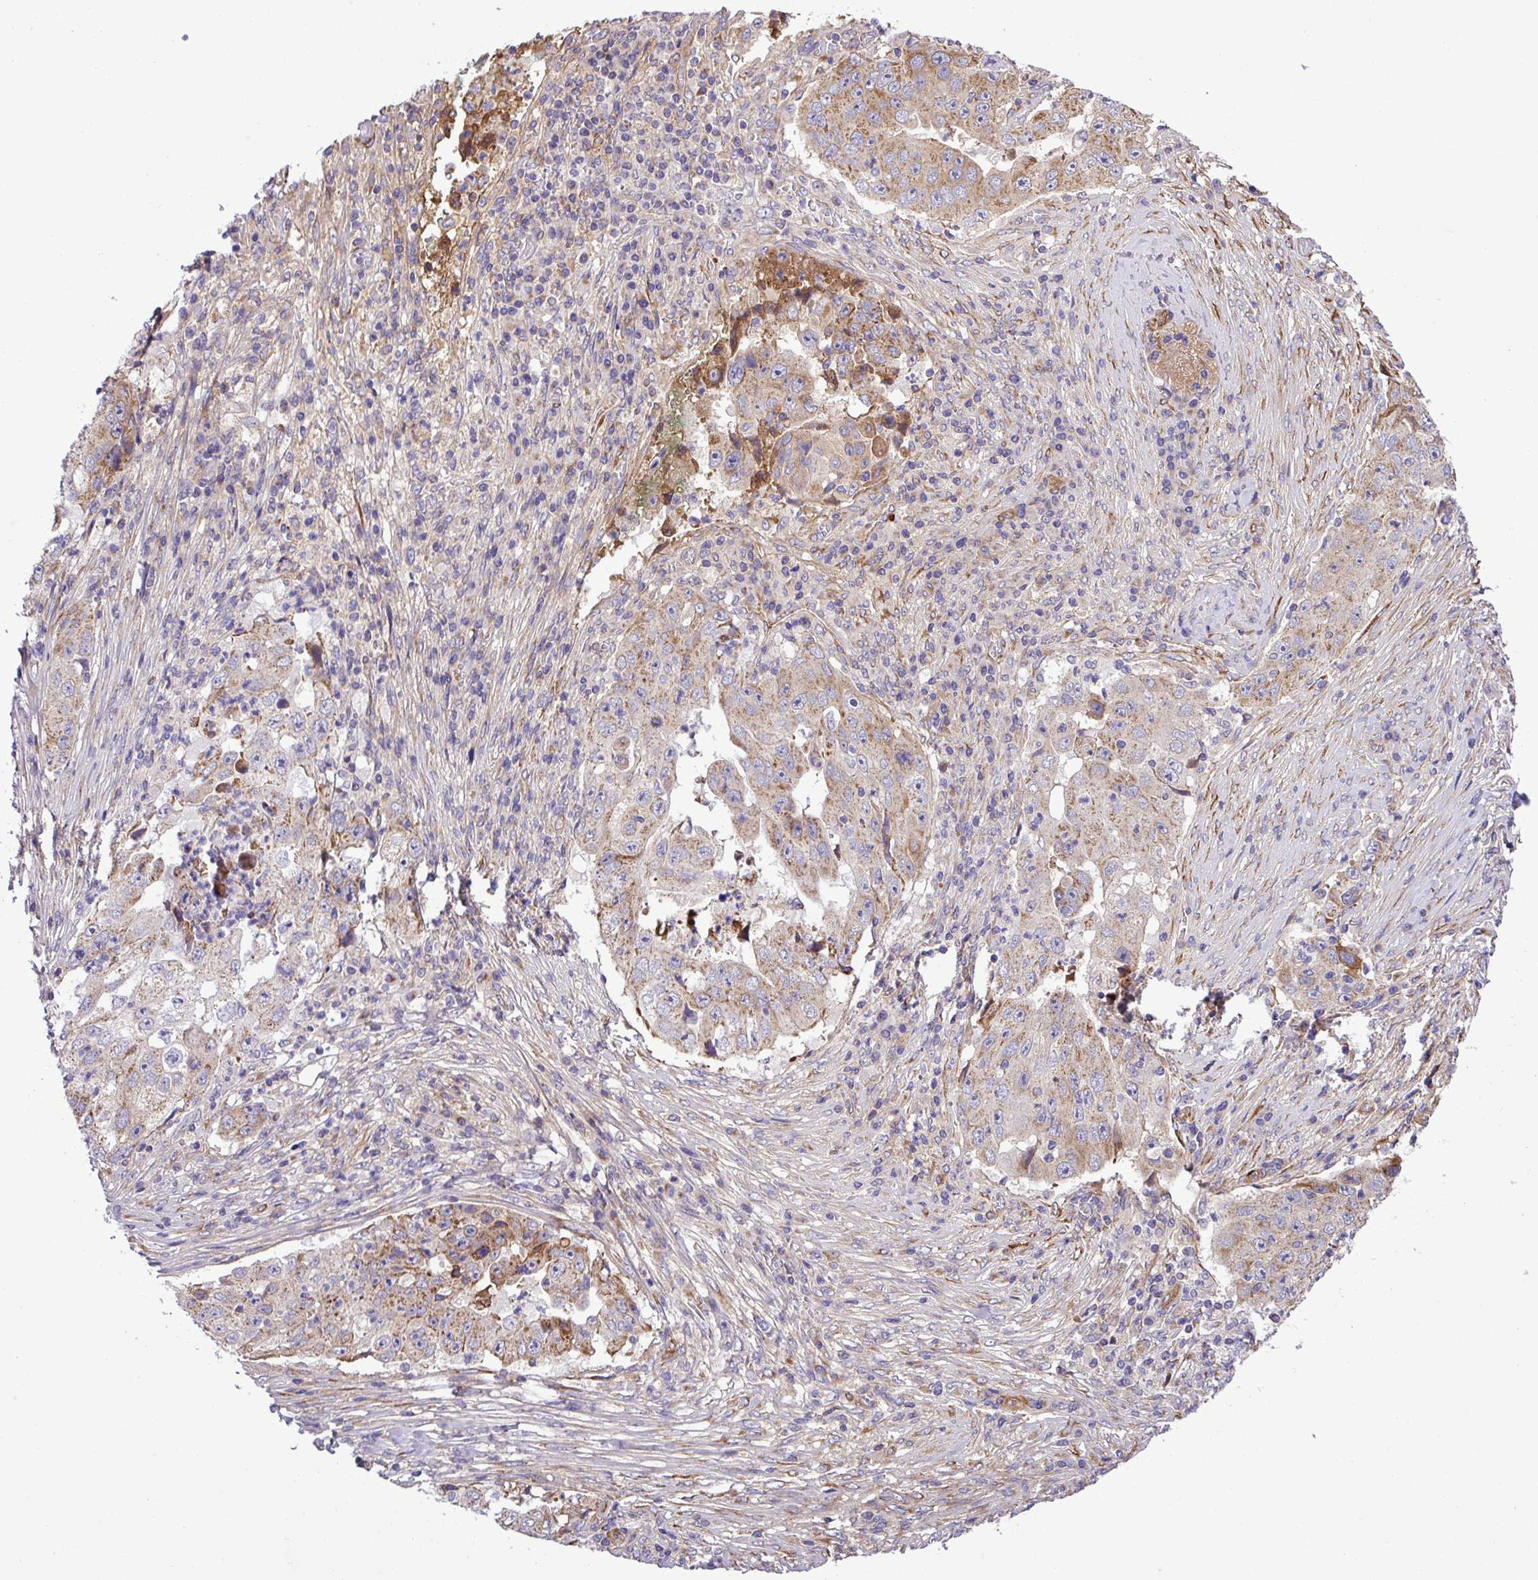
{"staining": {"intensity": "moderate", "quantity": "25%-75%", "location": "cytoplasmic/membranous"}, "tissue": "lung cancer", "cell_type": "Tumor cells", "image_type": "cancer", "snomed": [{"axis": "morphology", "description": "Squamous cell carcinoma, NOS"}, {"axis": "topography", "description": "Lung"}], "caption": "Moderate cytoplasmic/membranous staining is identified in about 25%-75% of tumor cells in lung cancer (squamous cell carcinoma).", "gene": "CWH43", "patient": {"sex": "male", "age": 64}}